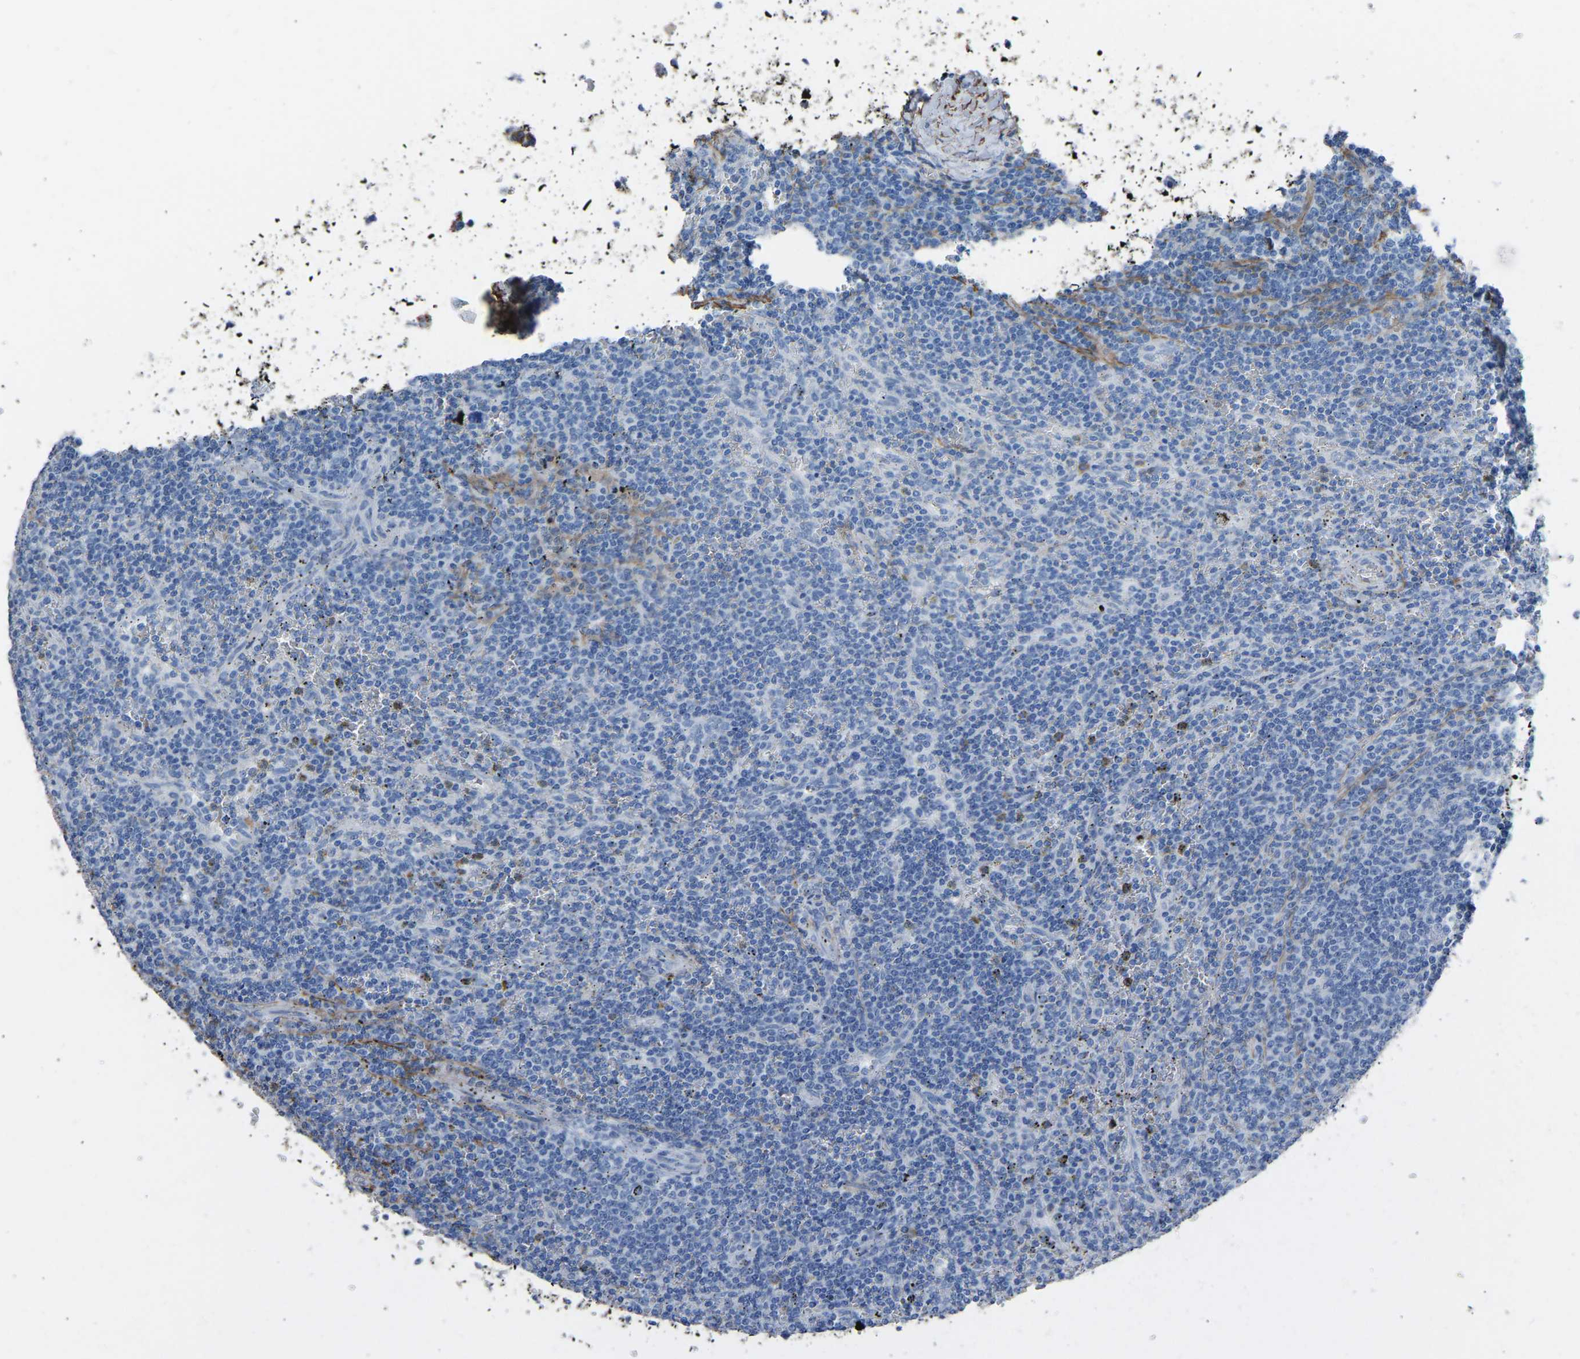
{"staining": {"intensity": "negative", "quantity": "none", "location": "none"}, "tissue": "lymphoma", "cell_type": "Tumor cells", "image_type": "cancer", "snomed": [{"axis": "morphology", "description": "Malignant lymphoma, non-Hodgkin's type, Low grade"}, {"axis": "topography", "description": "Spleen"}], "caption": "Lymphoma stained for a protein using immunohistochemistry (IHC) shows no positivity tumor cells.", "gene": "MYH10", "patient": {"sex": "female", "age": 19}}